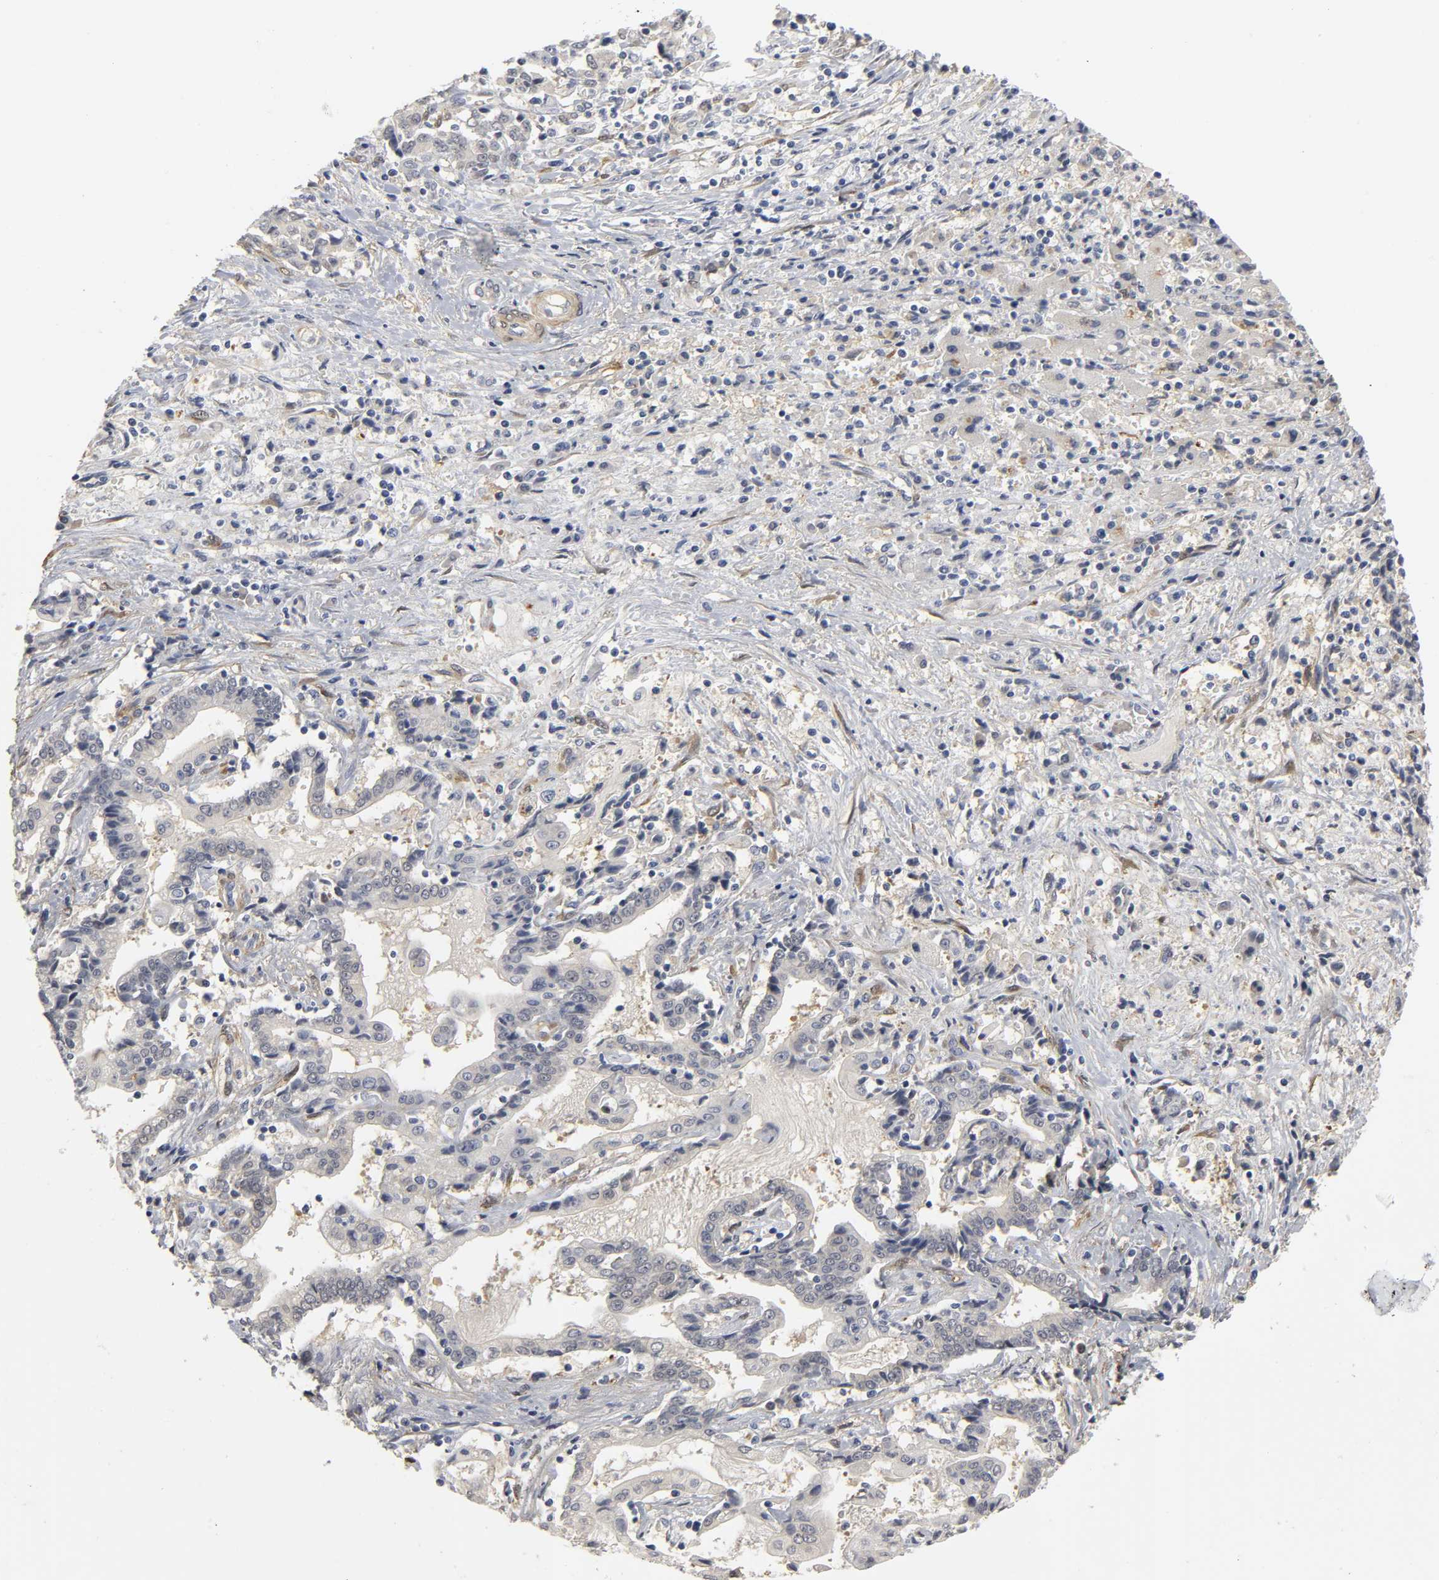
{"staining": {"intensity": "negative", "quantity": "none", "location": "none"}, "tissue": "liver cancer", "cell_type": "Tumor cells", "image_type": "cancer", "snomed": [{"axis": "morphology", "description": "Cholangiocarcinoma"}, {"axis": "topography", "description": "Liver"}], "caption": "DAB immunohistochemical staining of human liver cancer shows no significant staining in tumor cells.", "gene": "PDLIM3", "patient": {"sex": "male", "age": 57}}